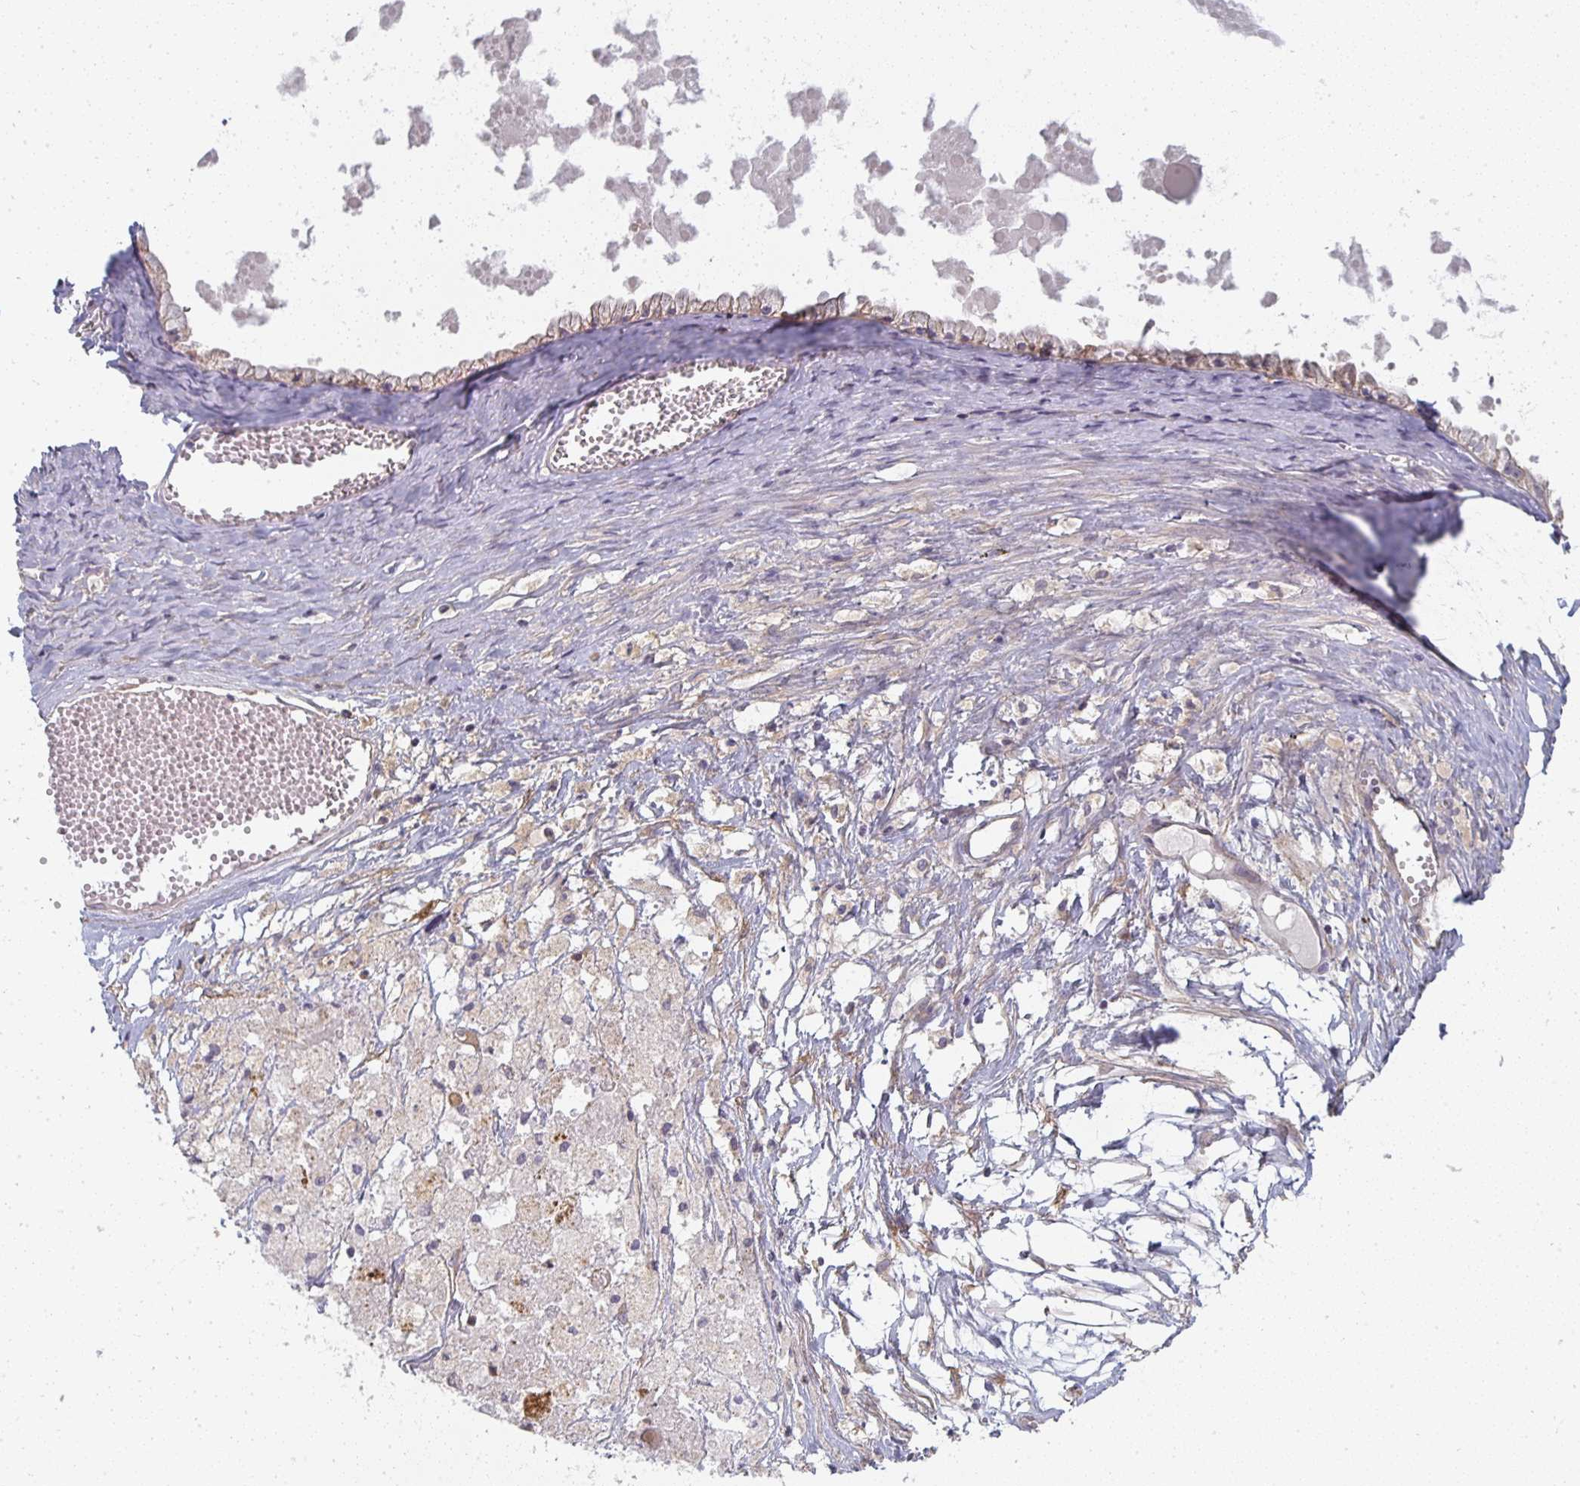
{"staining": {"intensity": "weak", "quantity": ">75%", "location": "cytoplasmic/membranous"}, "tissue": "ovarian cancer", "cell_type": "Tumor cells", "image_type": "cancer", "snomed": [{"axis": "morphology", "description": "Cystadenocarcinoma, mucinous, NOS"}, {"axis": "topography", "description": "Ovary"}], "caption": "Brown immunohistochemical staining in ovarian cancer displays weak cytoplasmic/membranous staining in approximately >75% of tumor cells. The protein of interest is stained brown, and the nuclei are stained in blue (DAB IHC with brightfield microscopy, high magnification).", "gene": "CTHRC1", "patient": {"sex": "female", "age": 61}}